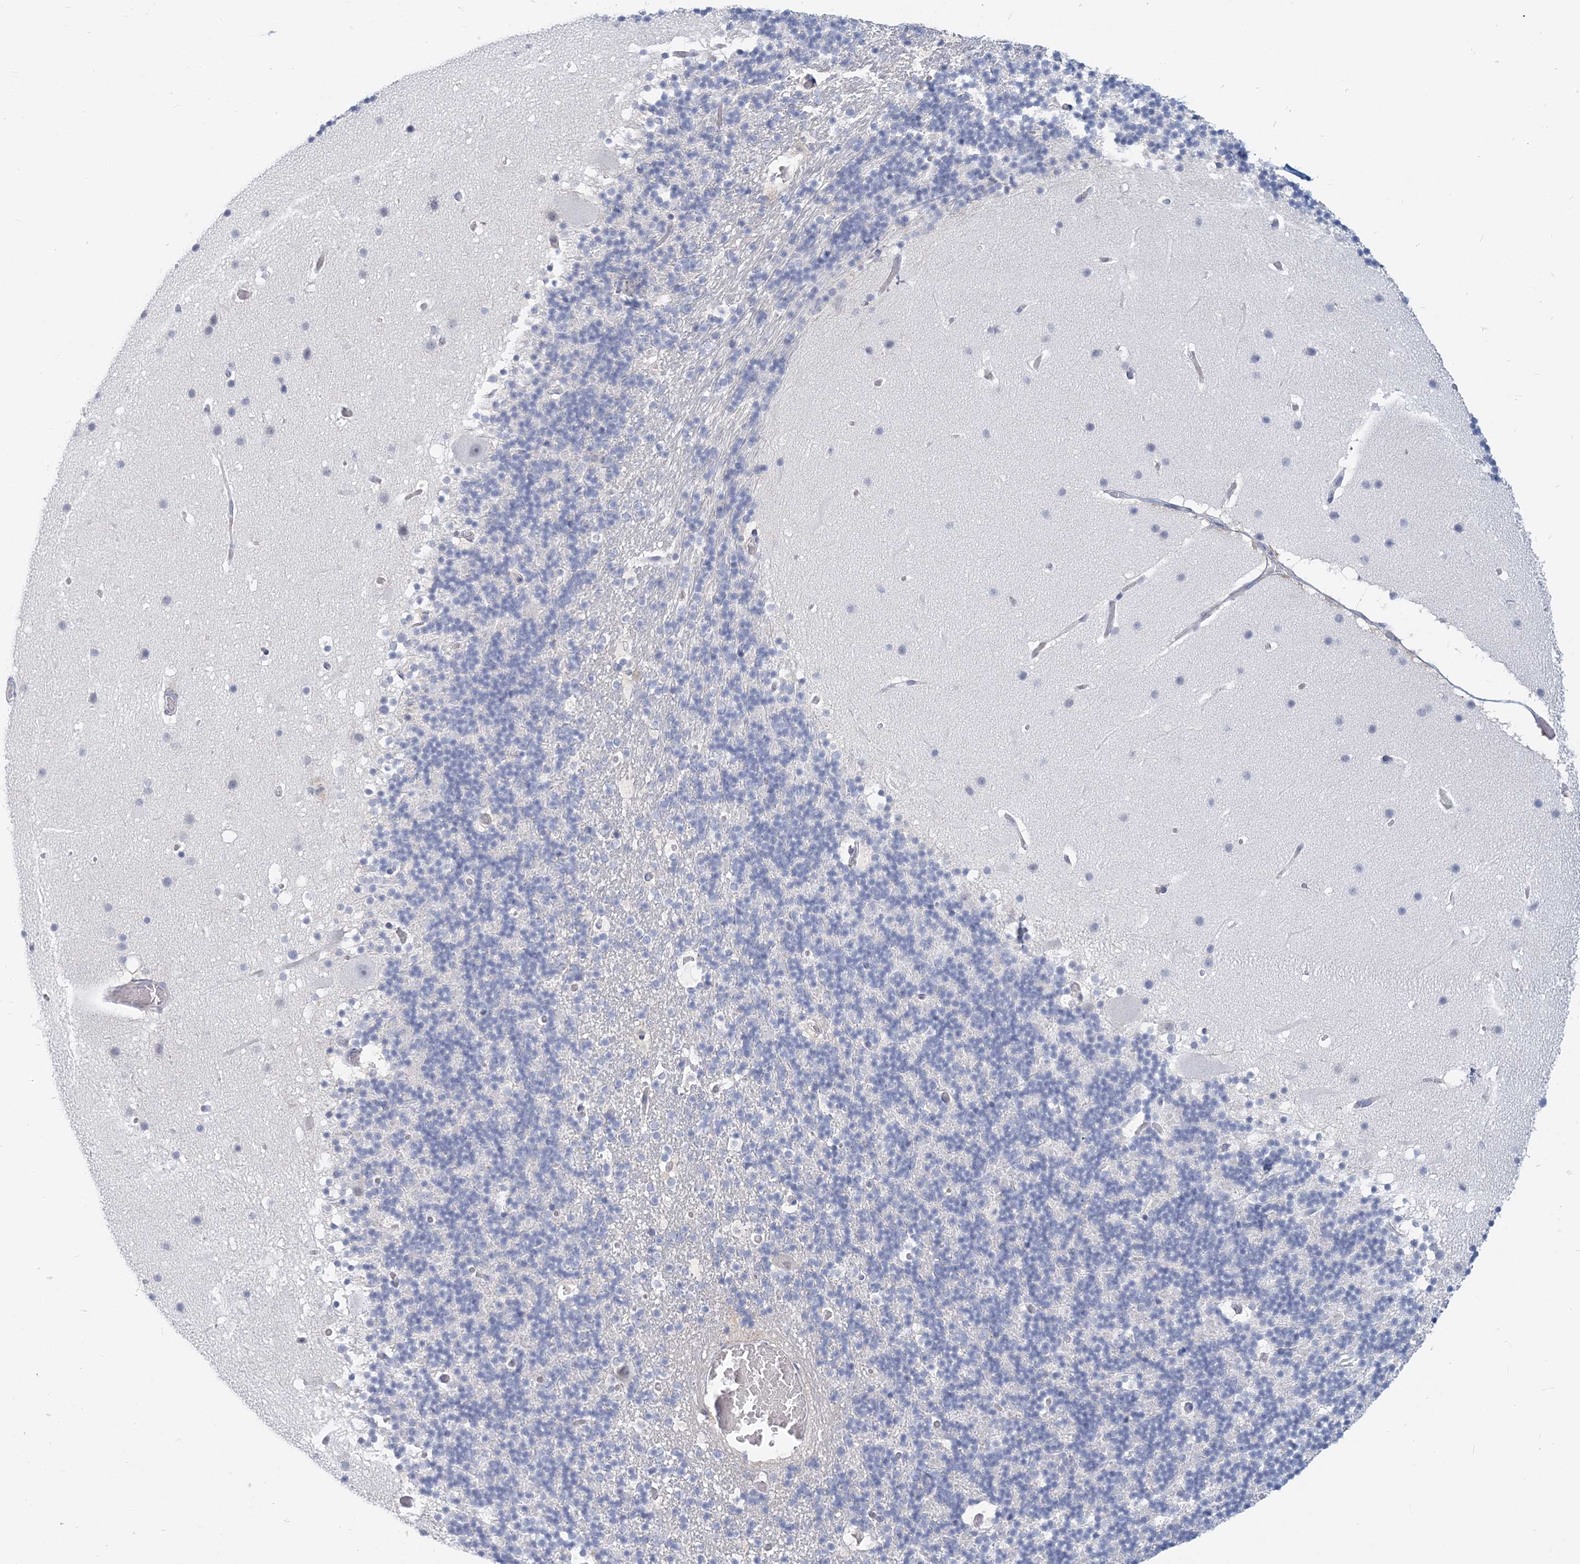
{"staining": {"intensity": "negative", "quantity": "none", "location": "none"}, "tissue": "cerebellum", "cell_type": "Cells in granular layer", "image_type": "normal", "snomed": [{"axis": "morphology", "description": "Normal tissue, NOS"}, {"axis": "topography", "description": "Cerebellum"}], "caption": "High magnification brightfield microscopy of normal cerebellum stained with DAB (3,3'-diaminobenzidine) (brown) and counterstained with hematoxylin (blue): cells in granular layer show no significant expression.", "gene": "GMPPA", "patient": {"sex": "male", "age": 57}}